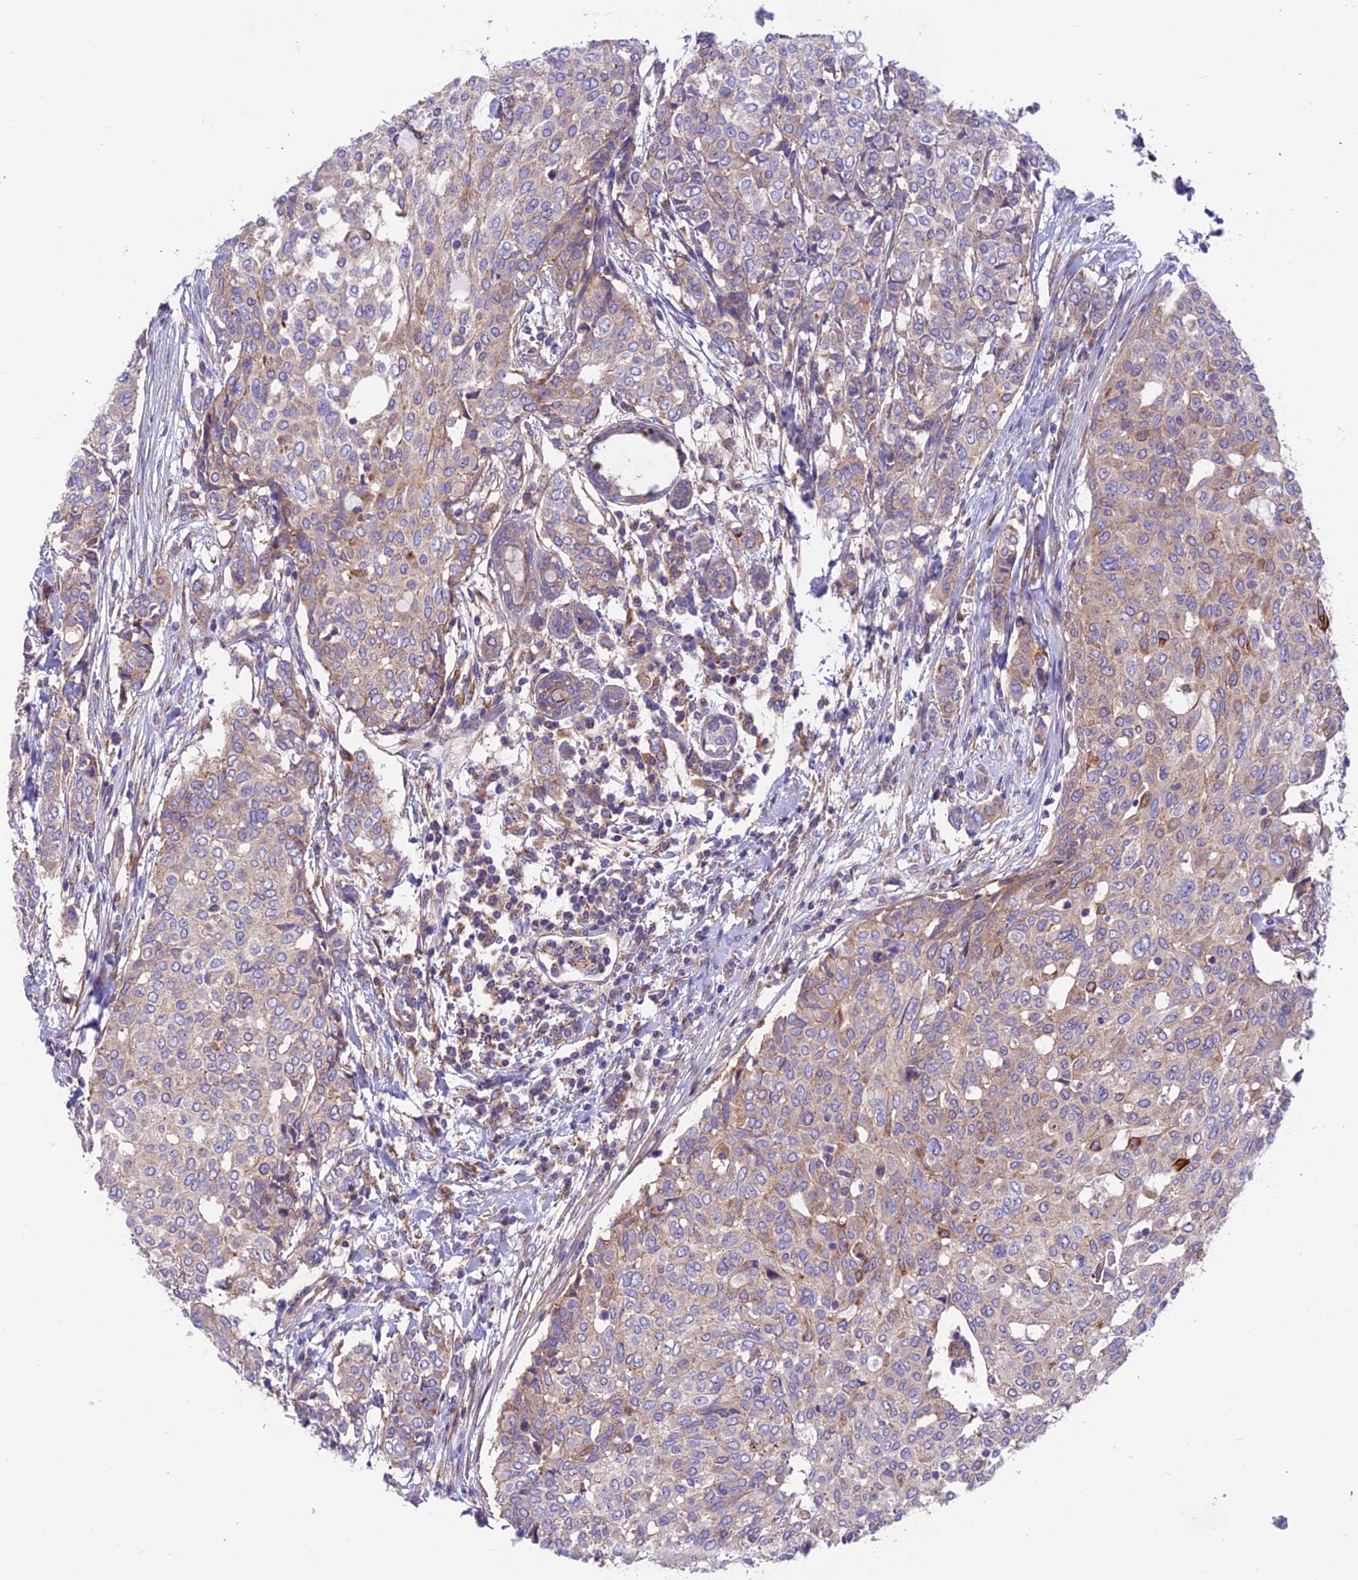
{"staining": {"intensity": "weak", "quantity": "25%-75%", "location": "cytoplasmic/membranous"}, "tissue": "breast cancer", "cell_type": "Tumor cells", "image_type": "cancer", "snomed": [{"axis": "morphology", "description": "Lobular carcinoma"}, {"axis": "topography", "description": "Breast"}], "caption": "This is a photomicrograph of immunohistochemistry (IHC) staining of breast cancer (lobular carcinoma), which shows weak positivity in the cytoplasmic/membranous of tumor cells.", "gene": "VPS16", "patient": {"sex": "female", "age": 51}}